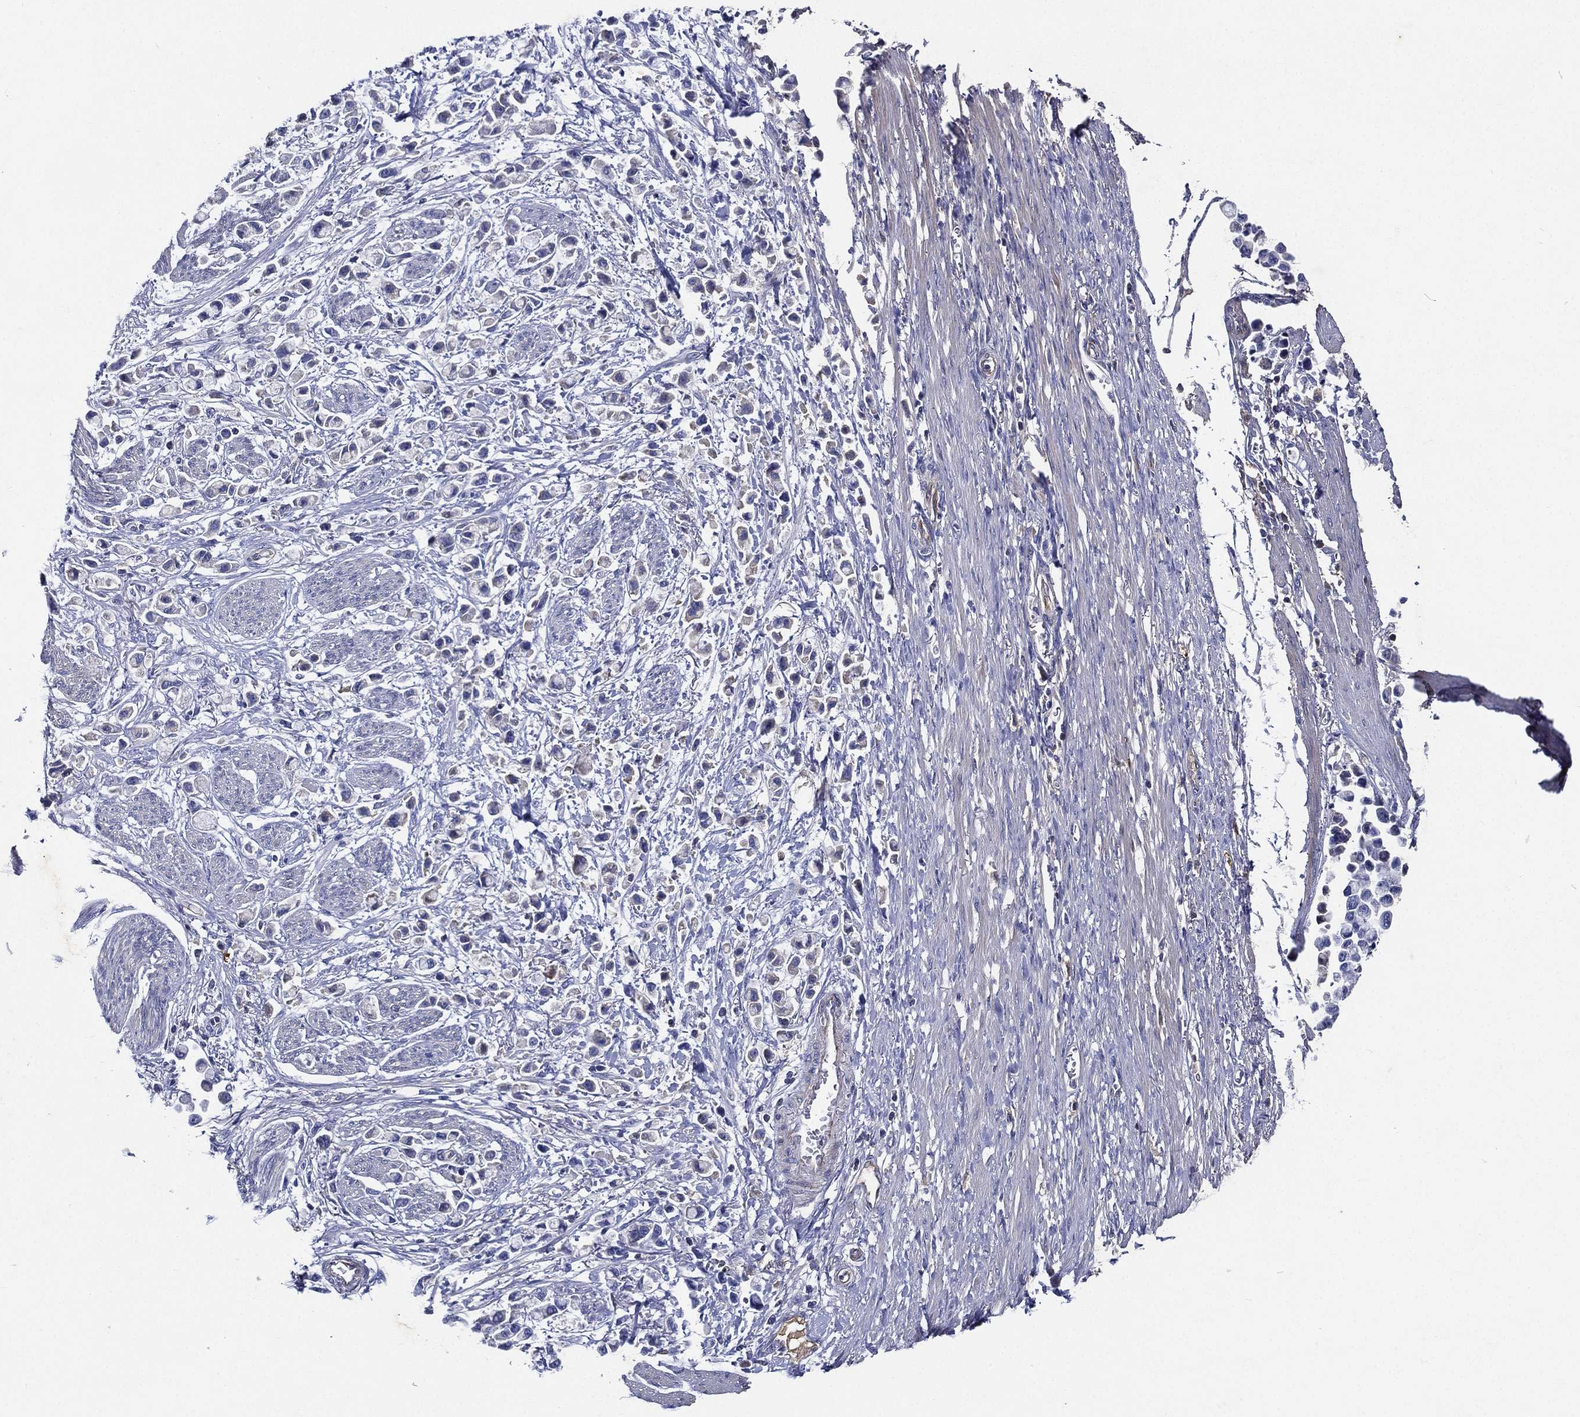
{"staining": {"intensity": "negative", "quantity": "none", "location": "none"}, "tissue": "stomach cancer", "cell_type": "Tumor cells", "image_type": "cancer", "snomed": [{"axis": "morphology", "description": "Adenocarcinoma, NOS"}, {"axis": "topography", "description": "Stomach"}], "caption": "DAB immunohistochemical staining of adenocarcinoma (stomach) exhibits no significant expression in tumor cells. (Brightfield microscopy of DAB immunohistochemistry at high magnification).", "gene": "TMPRSS11D", "patient": {"sex": "female", "age": 81}}